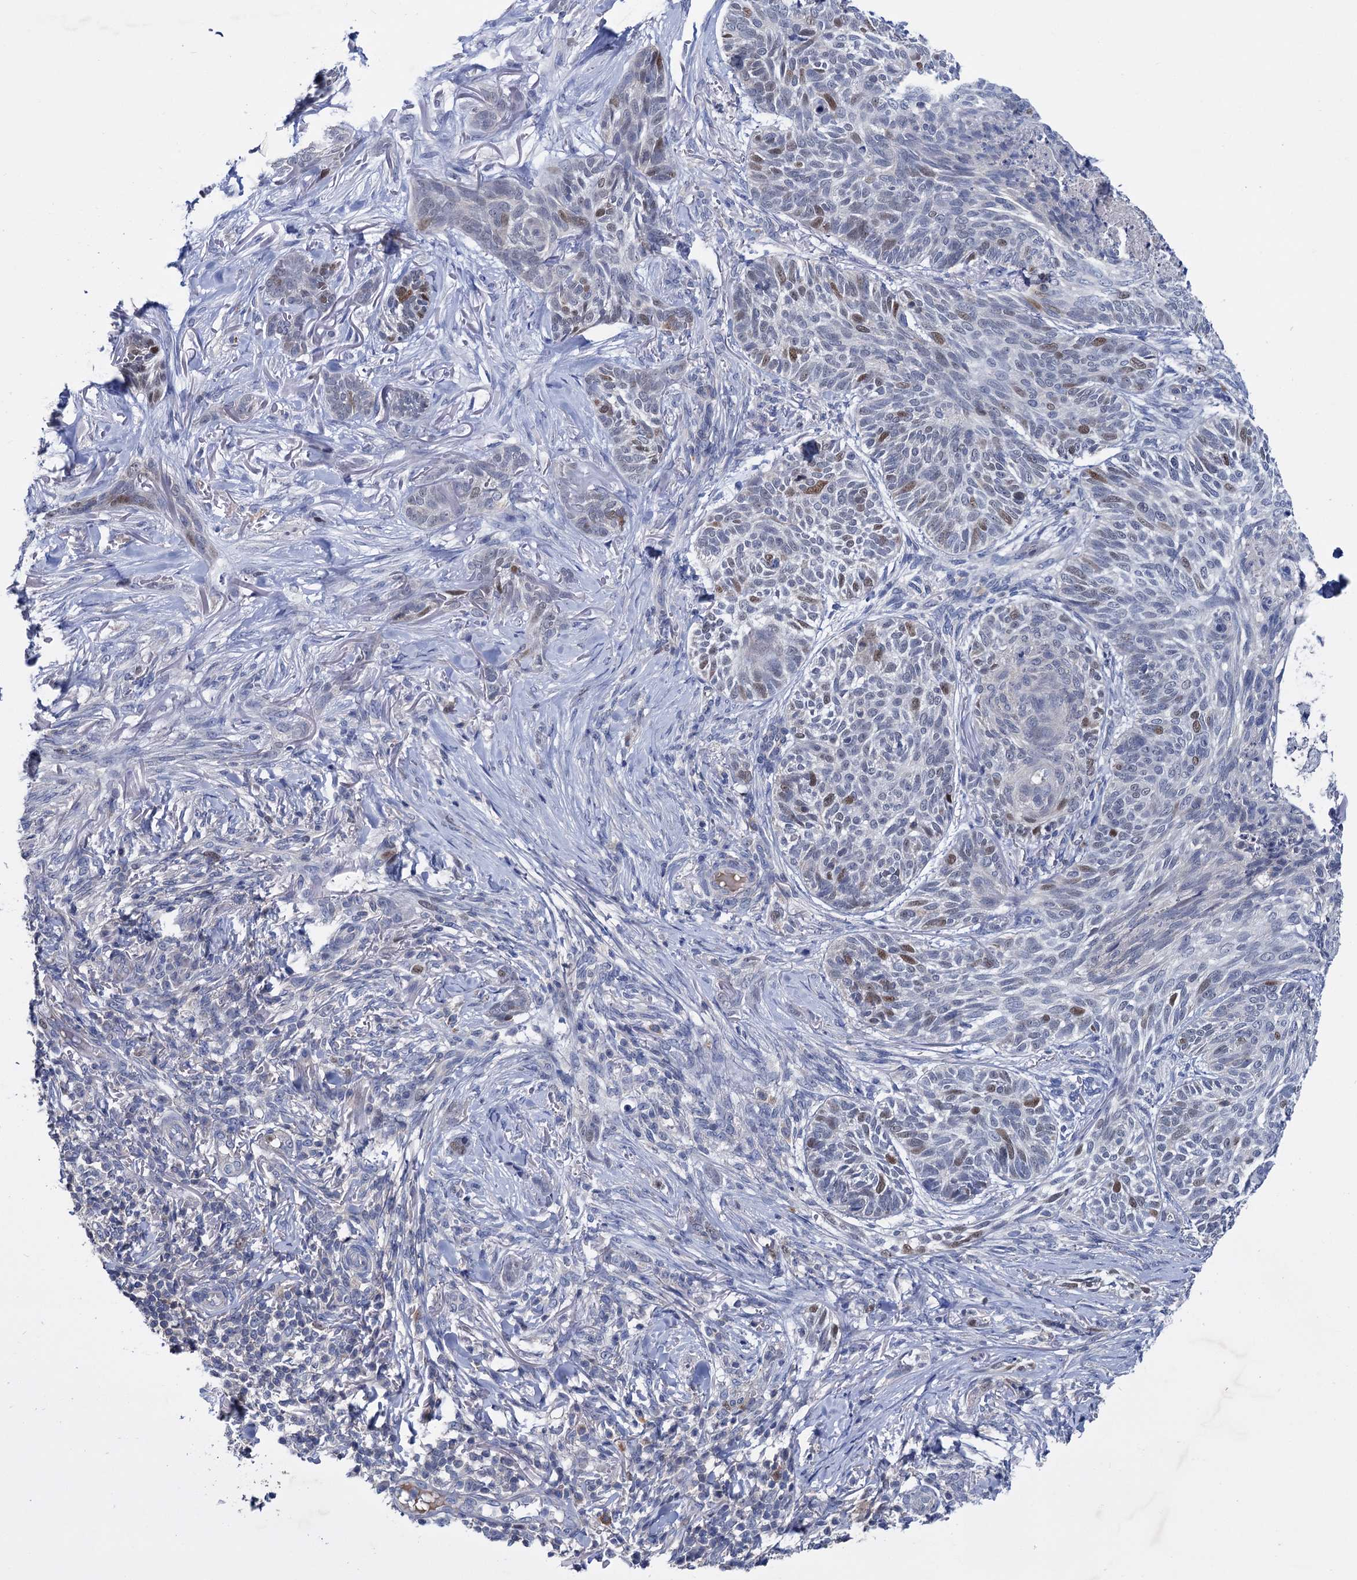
{"staining": {"intensity": "weak", "quantity": "25%-75%", "location": "nuclear"}, "tissue": "skin cancer", "cell_type": "Tumor cells", "image_type": "cancer", "snomed": [{"axis": "morphology", "description": "Normal tissue, NOS"}, {"axis": "morphology", "description": "Basal cell carcinoma"}, {"axis": "topography", "description": "Skin"}], "caption": "Protein analysis of skin cancer (basal cell carcinoma) tissue shows weak nuclear expression in approximately 25%-75% of tumor cells.", "gene": "FAM111B", "patient": {"sex": "male", "age": 66}}